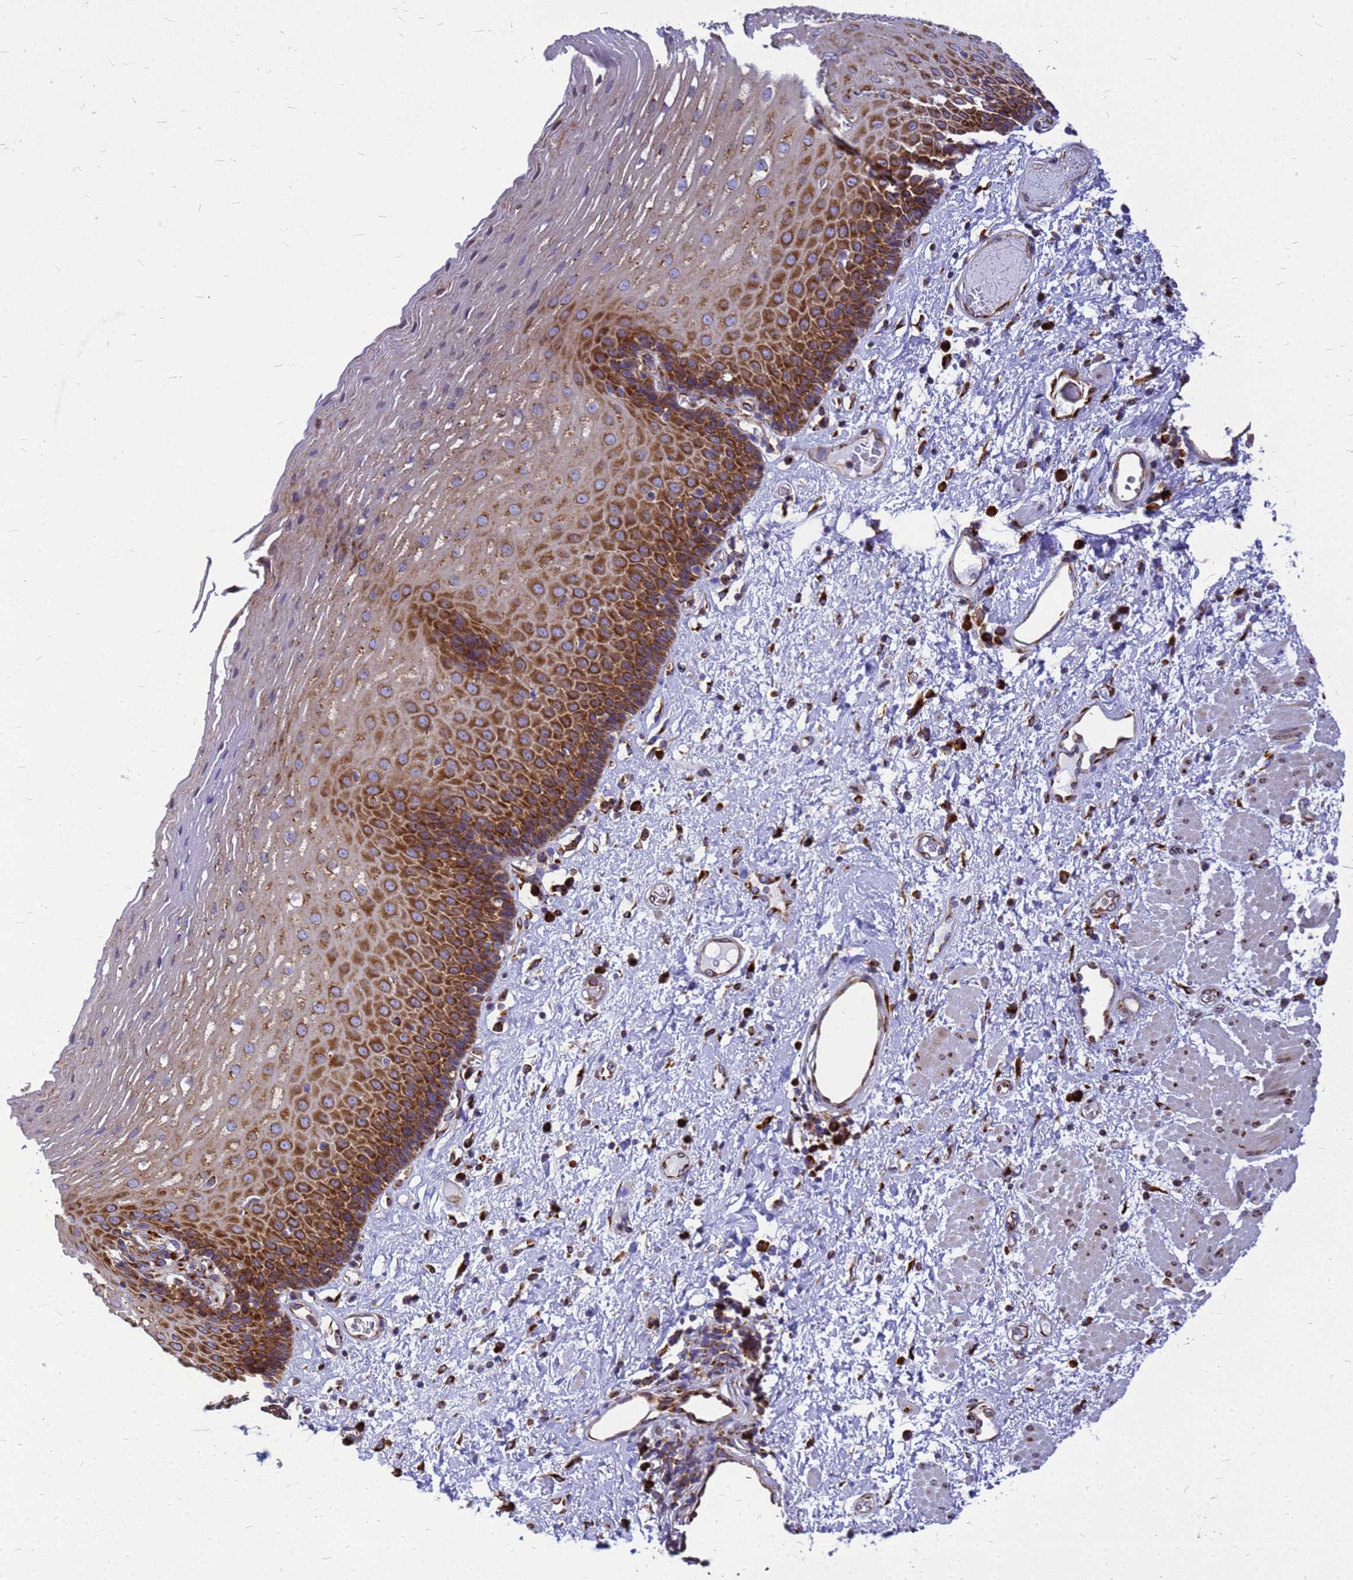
{"staining": {"intensity": "strong", "quantity": ">75%", "location": "cytoplasmic/membranous"}, "tissue": "esophagus", "cell_type": "Squamous epithelial cells", "image_type": "normal", "snomed": [{"axis": "morphology", "description": "Normal tissue, NOS"}, {"axis": "morphology", "description": "Adenocarcinoma, NOS"}, {"axis": "topography", "description": "Esophagus"}], "caption": "This is a micrograph of immunohistochemistry (IHC) staining of normal esophagus, which shows strong staining in the cytoplasmic/membranous of squamous epithelial cells.", "gene": "EEF1D", "patient": {"sex": "male", "age": 62}}